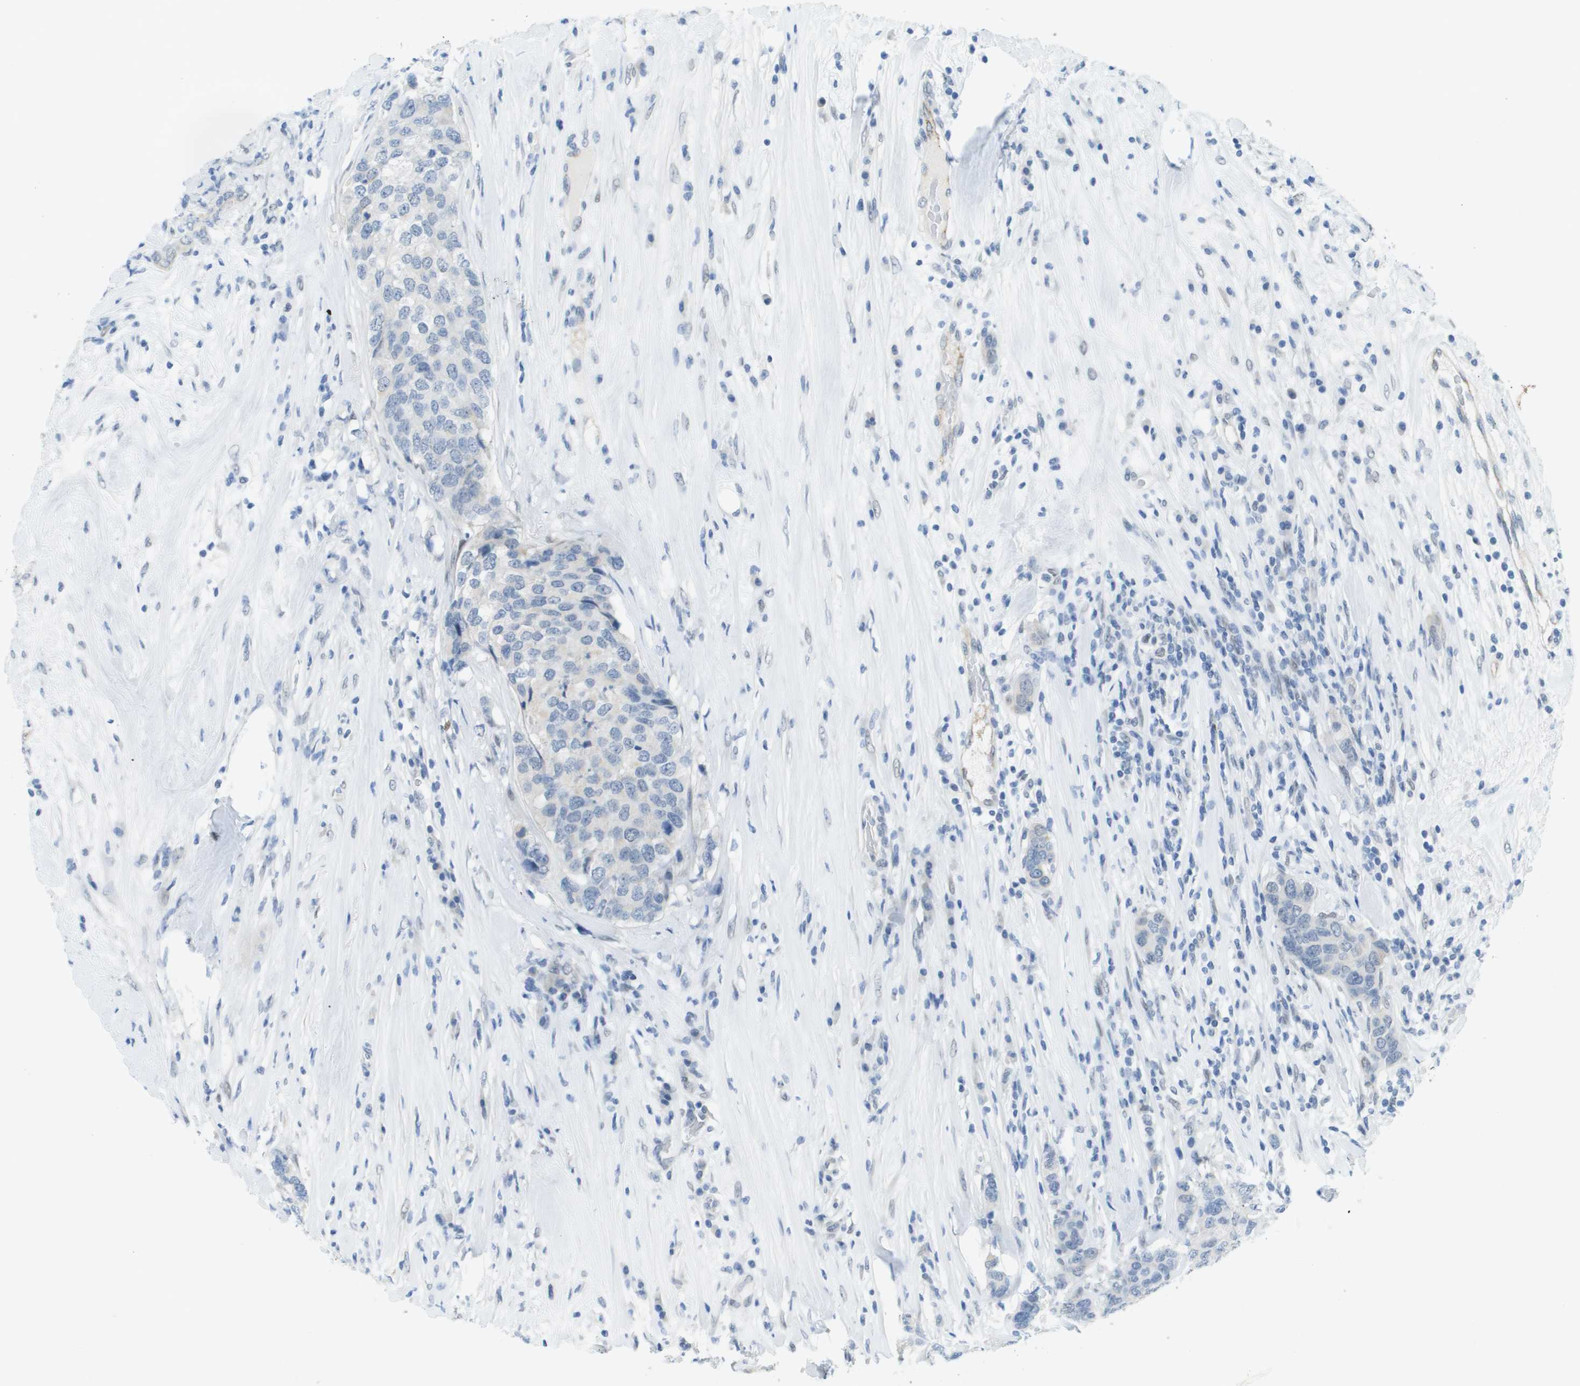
{"staining": {"intensity": "negative", "quantity": "none", "location": "none"}, "tissue": "breast cancer", "cell_type": "Tumor cells", "image_type": "cancer", "snomed": [{"axis": "morphology", "description": "Lobular carcinoma"}, {"axis": "topography", "description": "Breast"}], "caption": "Protein analysis of breast lobular carcinoma exhibits no significant expression in tumor cells.", "gene": "ARID1B", "patient": {"sex": "female", "age": 59}}